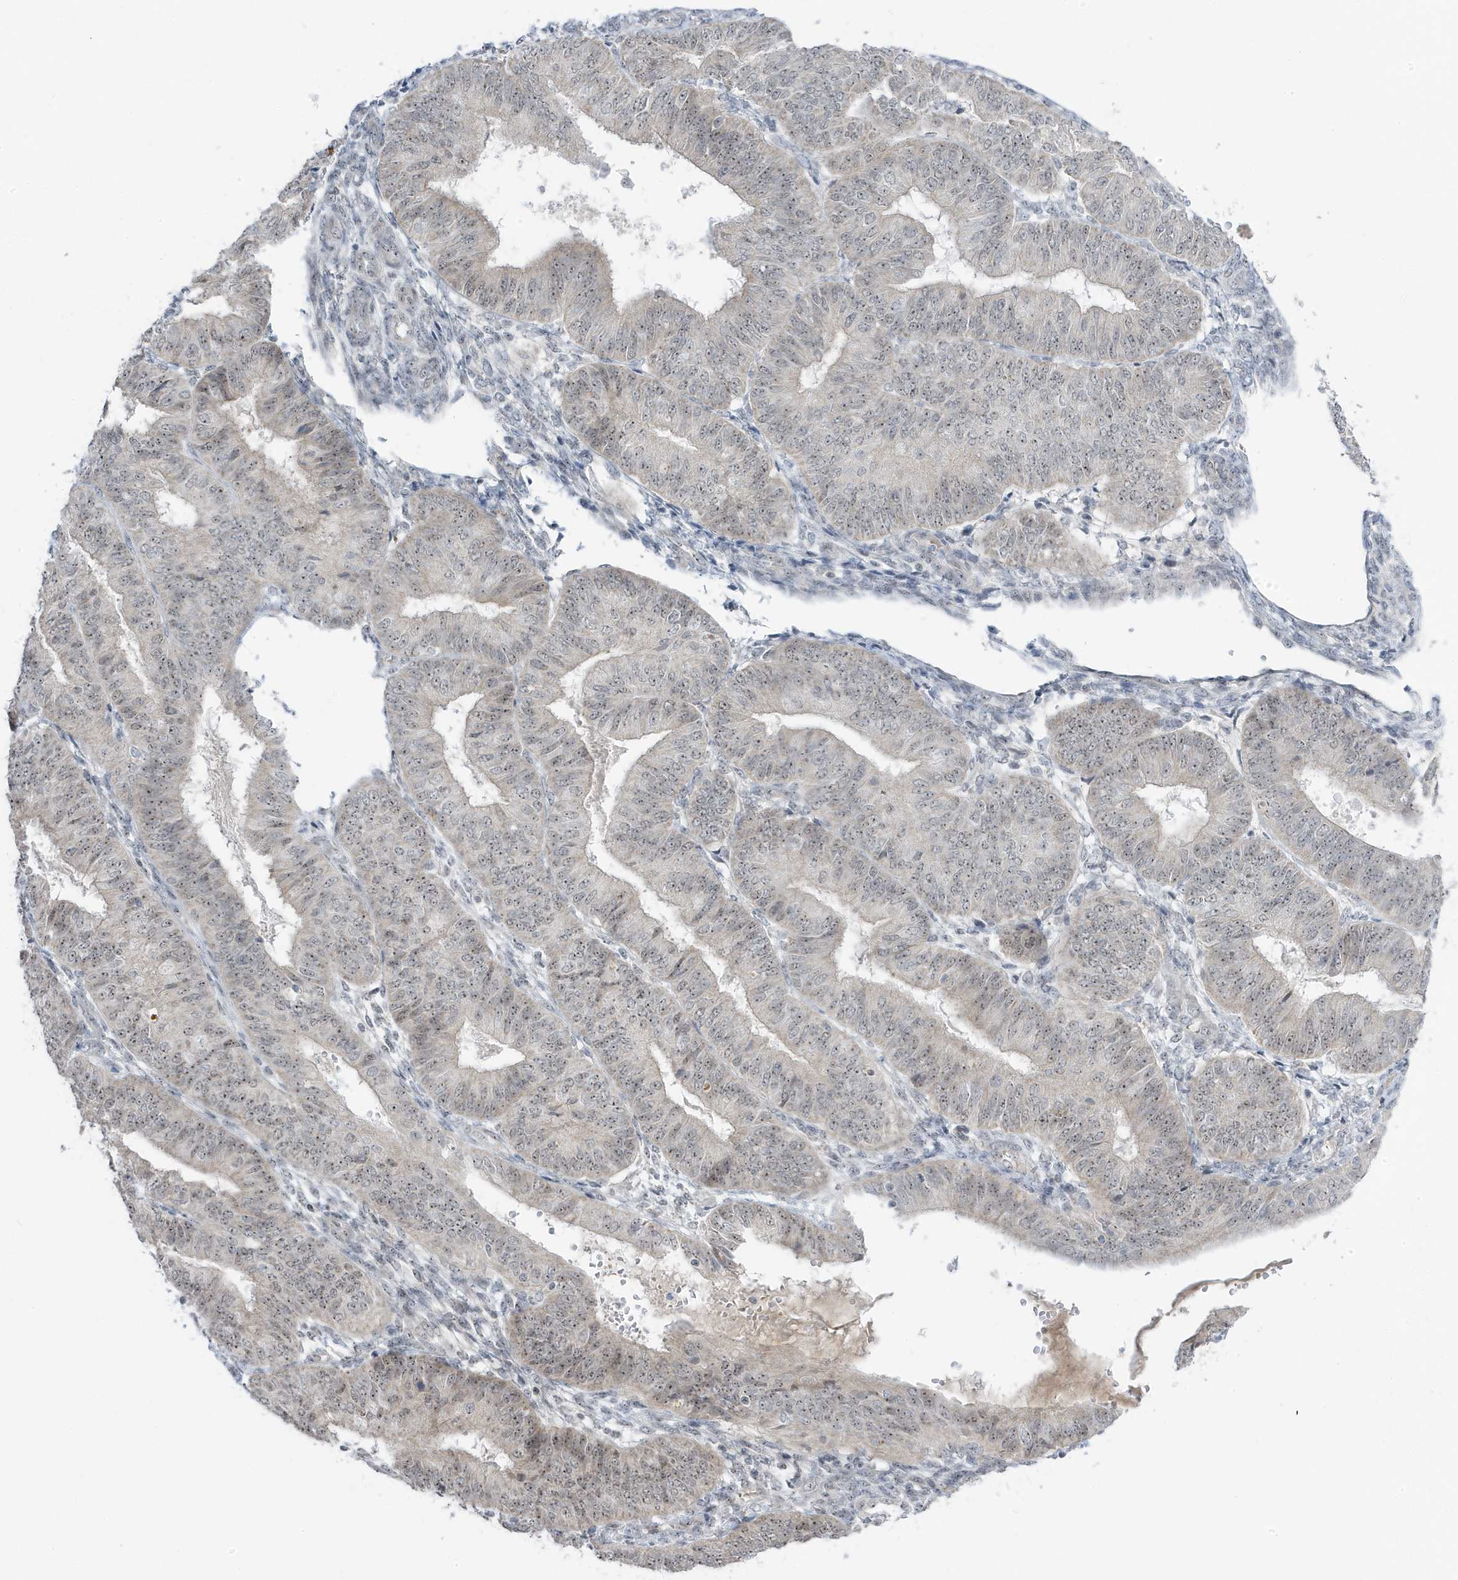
{"staining": {"intensity": "weak", "quantity": "25%-75%", "location": "nuclear"}, "tissue": "endometrial cancer", "cell_type": "Tumor cells", "image_type": "cancer", "snomed": [{"axis": "morphology", "description": "Adenocarcinoma, NOS"}, {"axis": "topography", "description": "Endometrium"}], "caption": "Tumor cells reveal weak nuclear positivity in approximately 25%-75% of cells in adenocarcinoma (endometrial).", "gene": "TSEN15", "patient": {"sex": "female", "age": 58}}